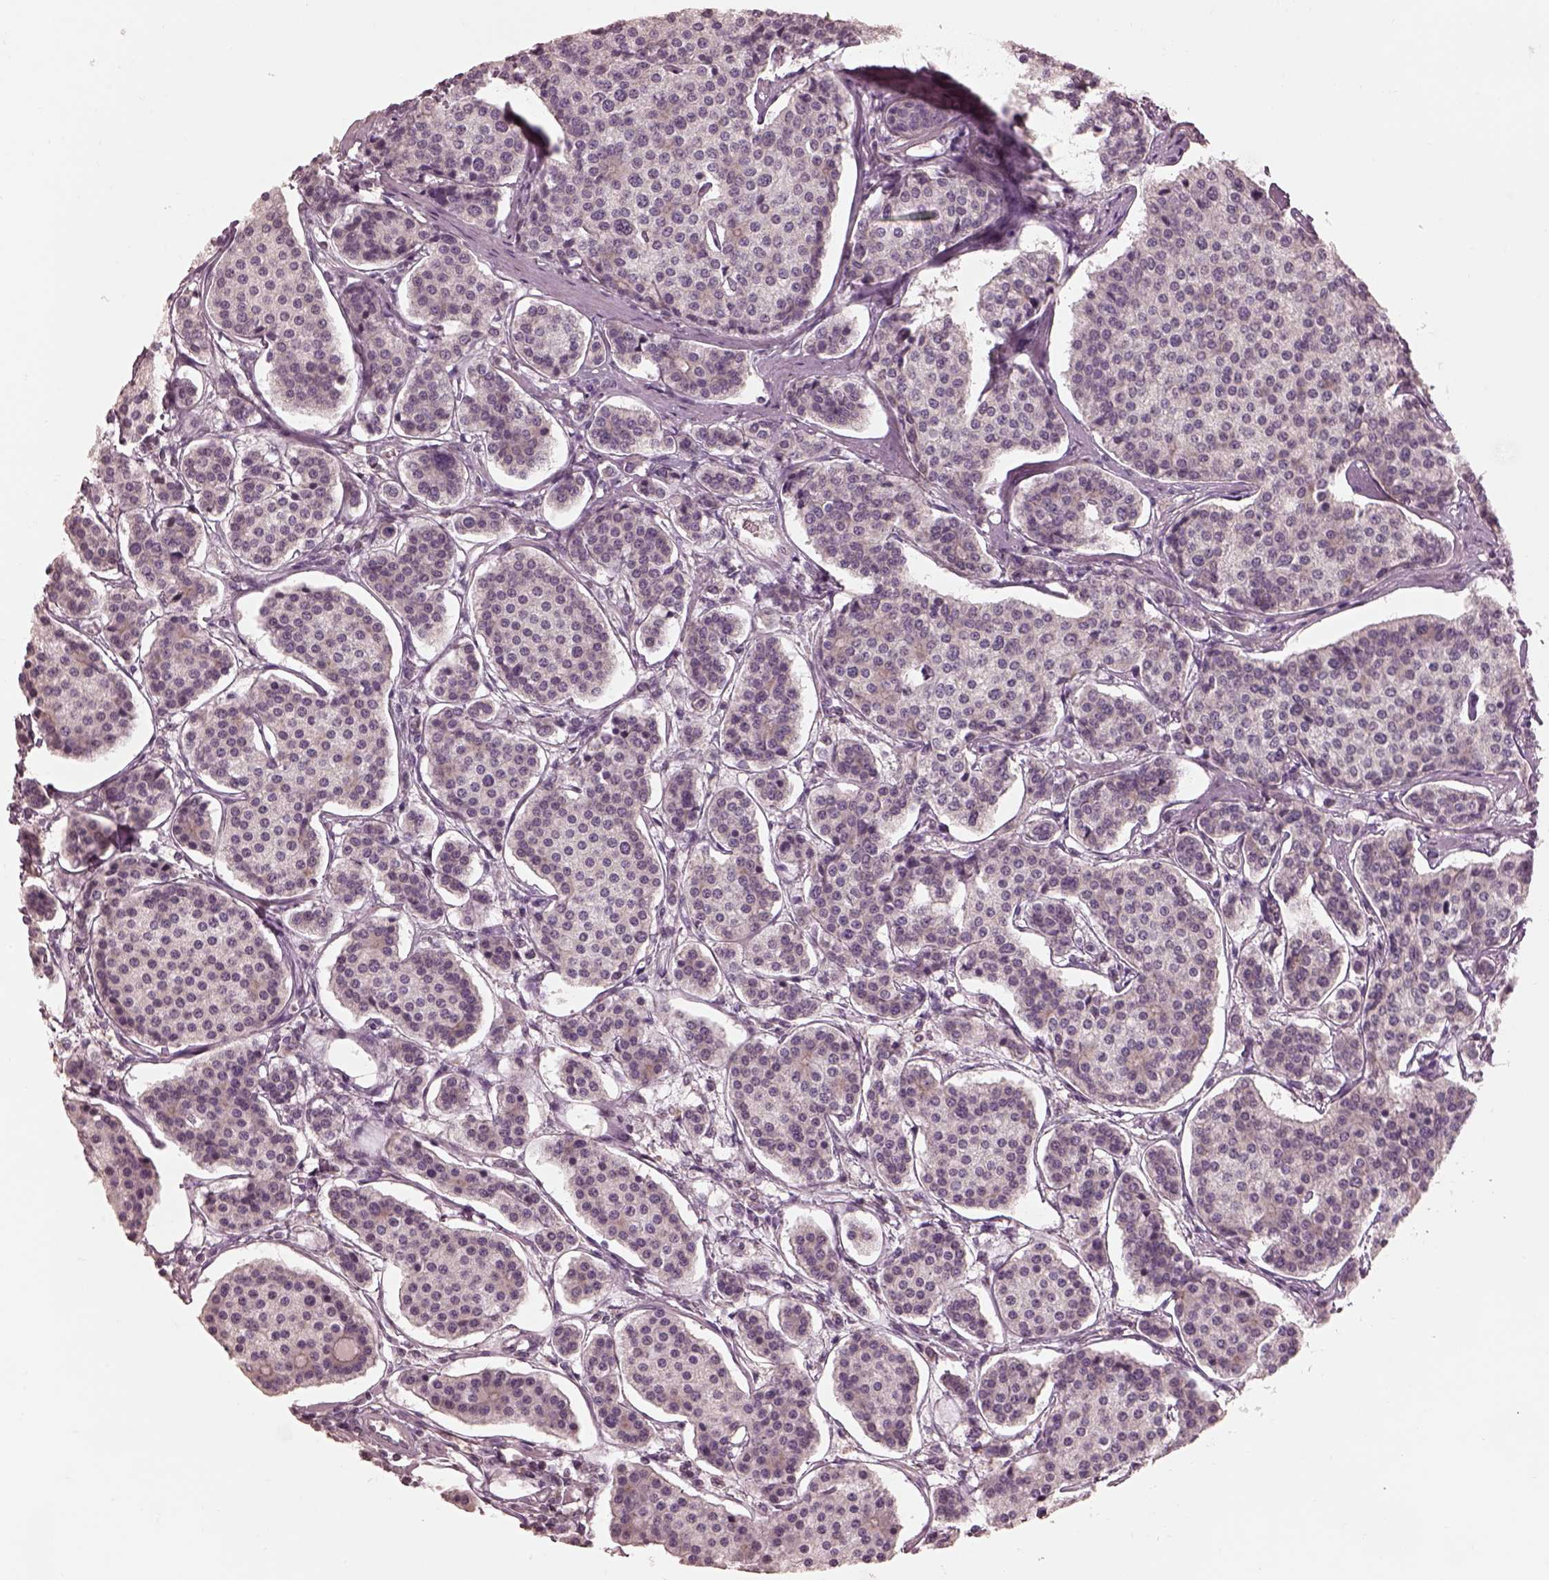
{"staining": {"intensity": "negative", "quantity": "none", "location": "none"}, "tissue": "carcinoid", "cell_type": "Tumor cells", "image_type": "cancer", "snomed": [{"axis": "morphology", "description": "Carcinoid, malignant, NOS"}, {"axis": "topography", "description": "Small intestine"}], "caption": "DAB (3,3'-diaminobenzidine) immunohistochemical staining of human carcinoid (malignant) reveals no significant staining in tumor cells.", "gene": "PRKACG", "patient": {"sex": "female", "age": 65}}